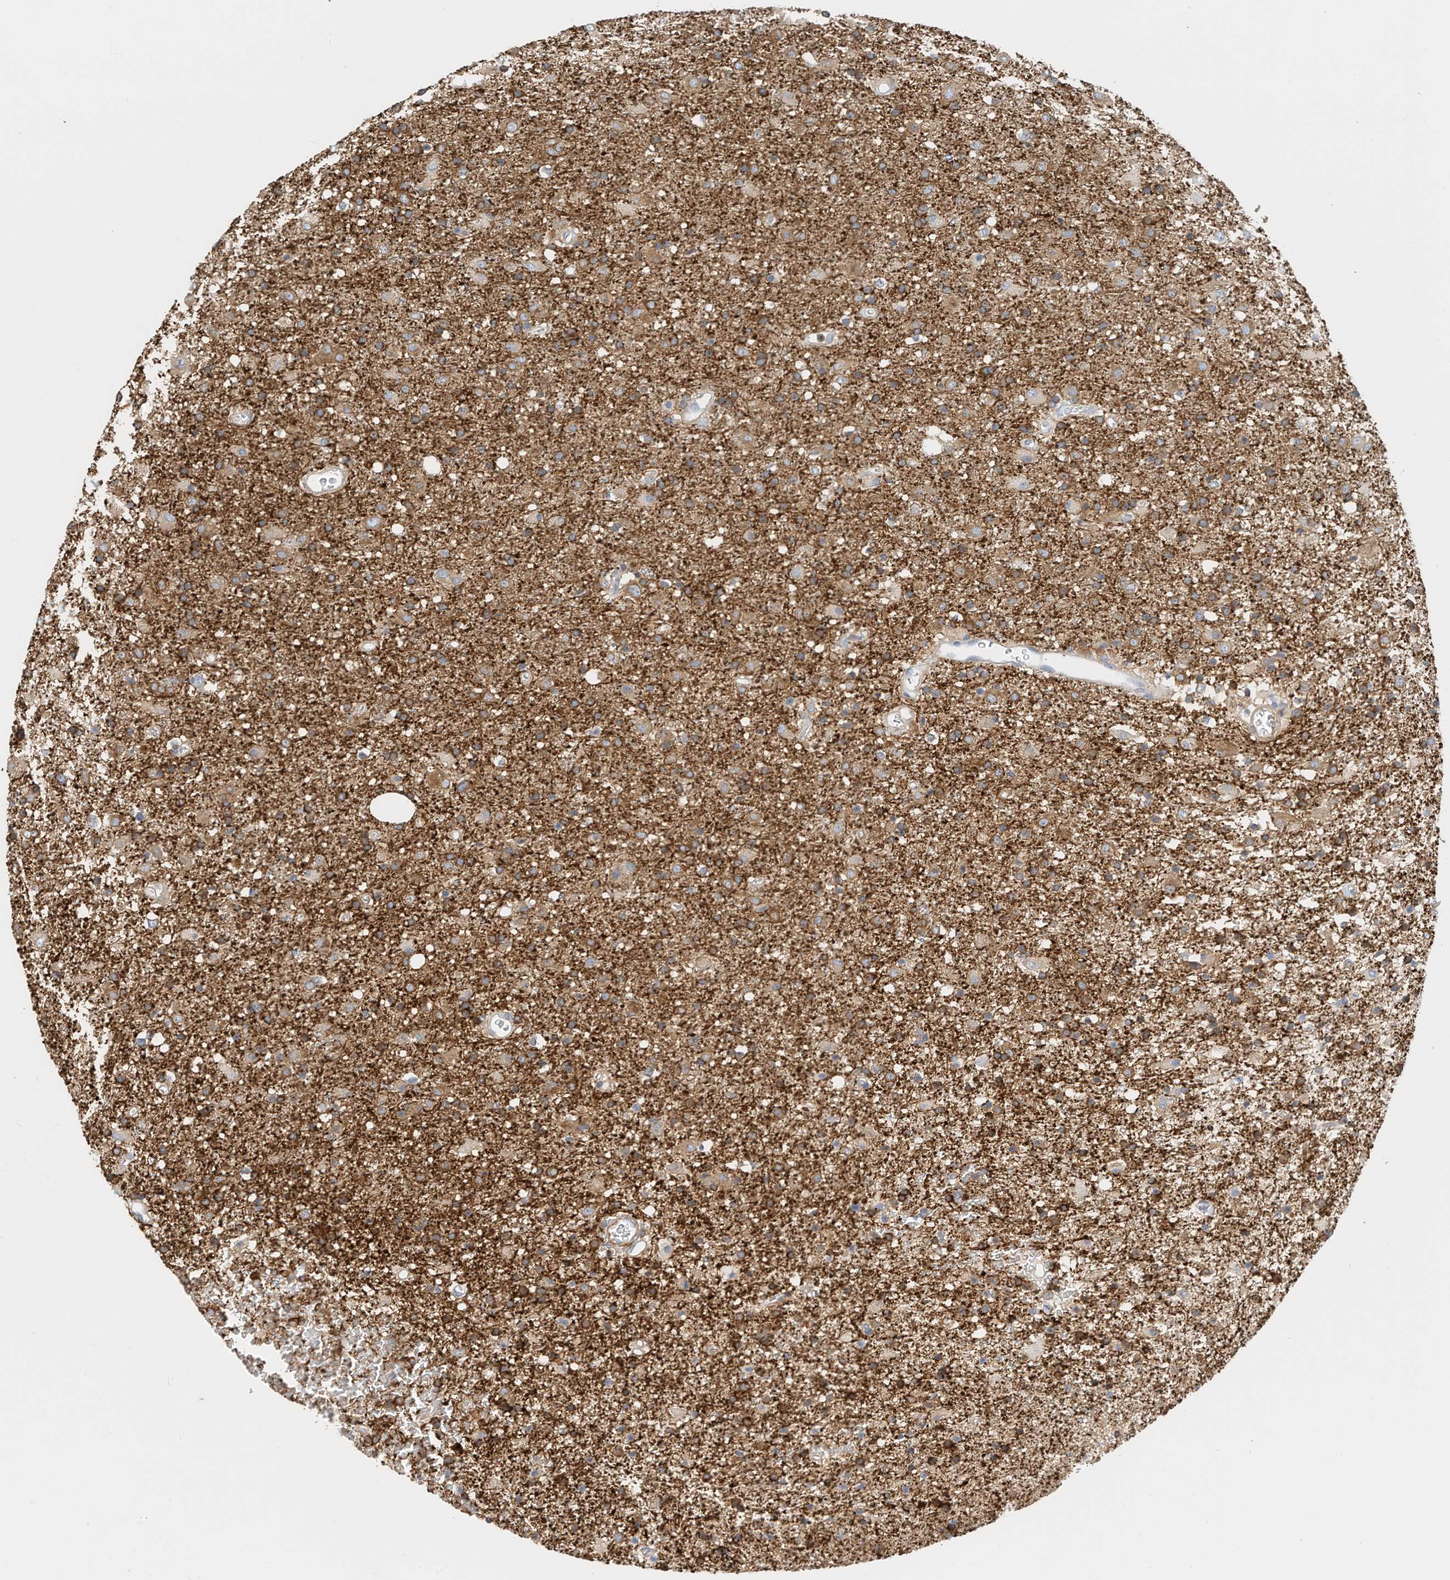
{"staining": {"intensity": "moderate", "quantity": "25%-75%", "location": "cytoplasmic/membranous"}, "tissue": "glioma", "cell_type": "Tumor cells", "image_type": "cancer", "snomed": [{"axis": "morphology", "description": "Glioma, malignant, Low grade"}, {"axis": "topography", "description": "Brain"}], "caption": "Malignant low-grade glioma stained with a brown dye reveals moderate cytoplasmic/membranous positive expression in about 25%-75% of tumor cells.", "gene": "MICAL1", "patient": {"sex": "male", "age": 65}}